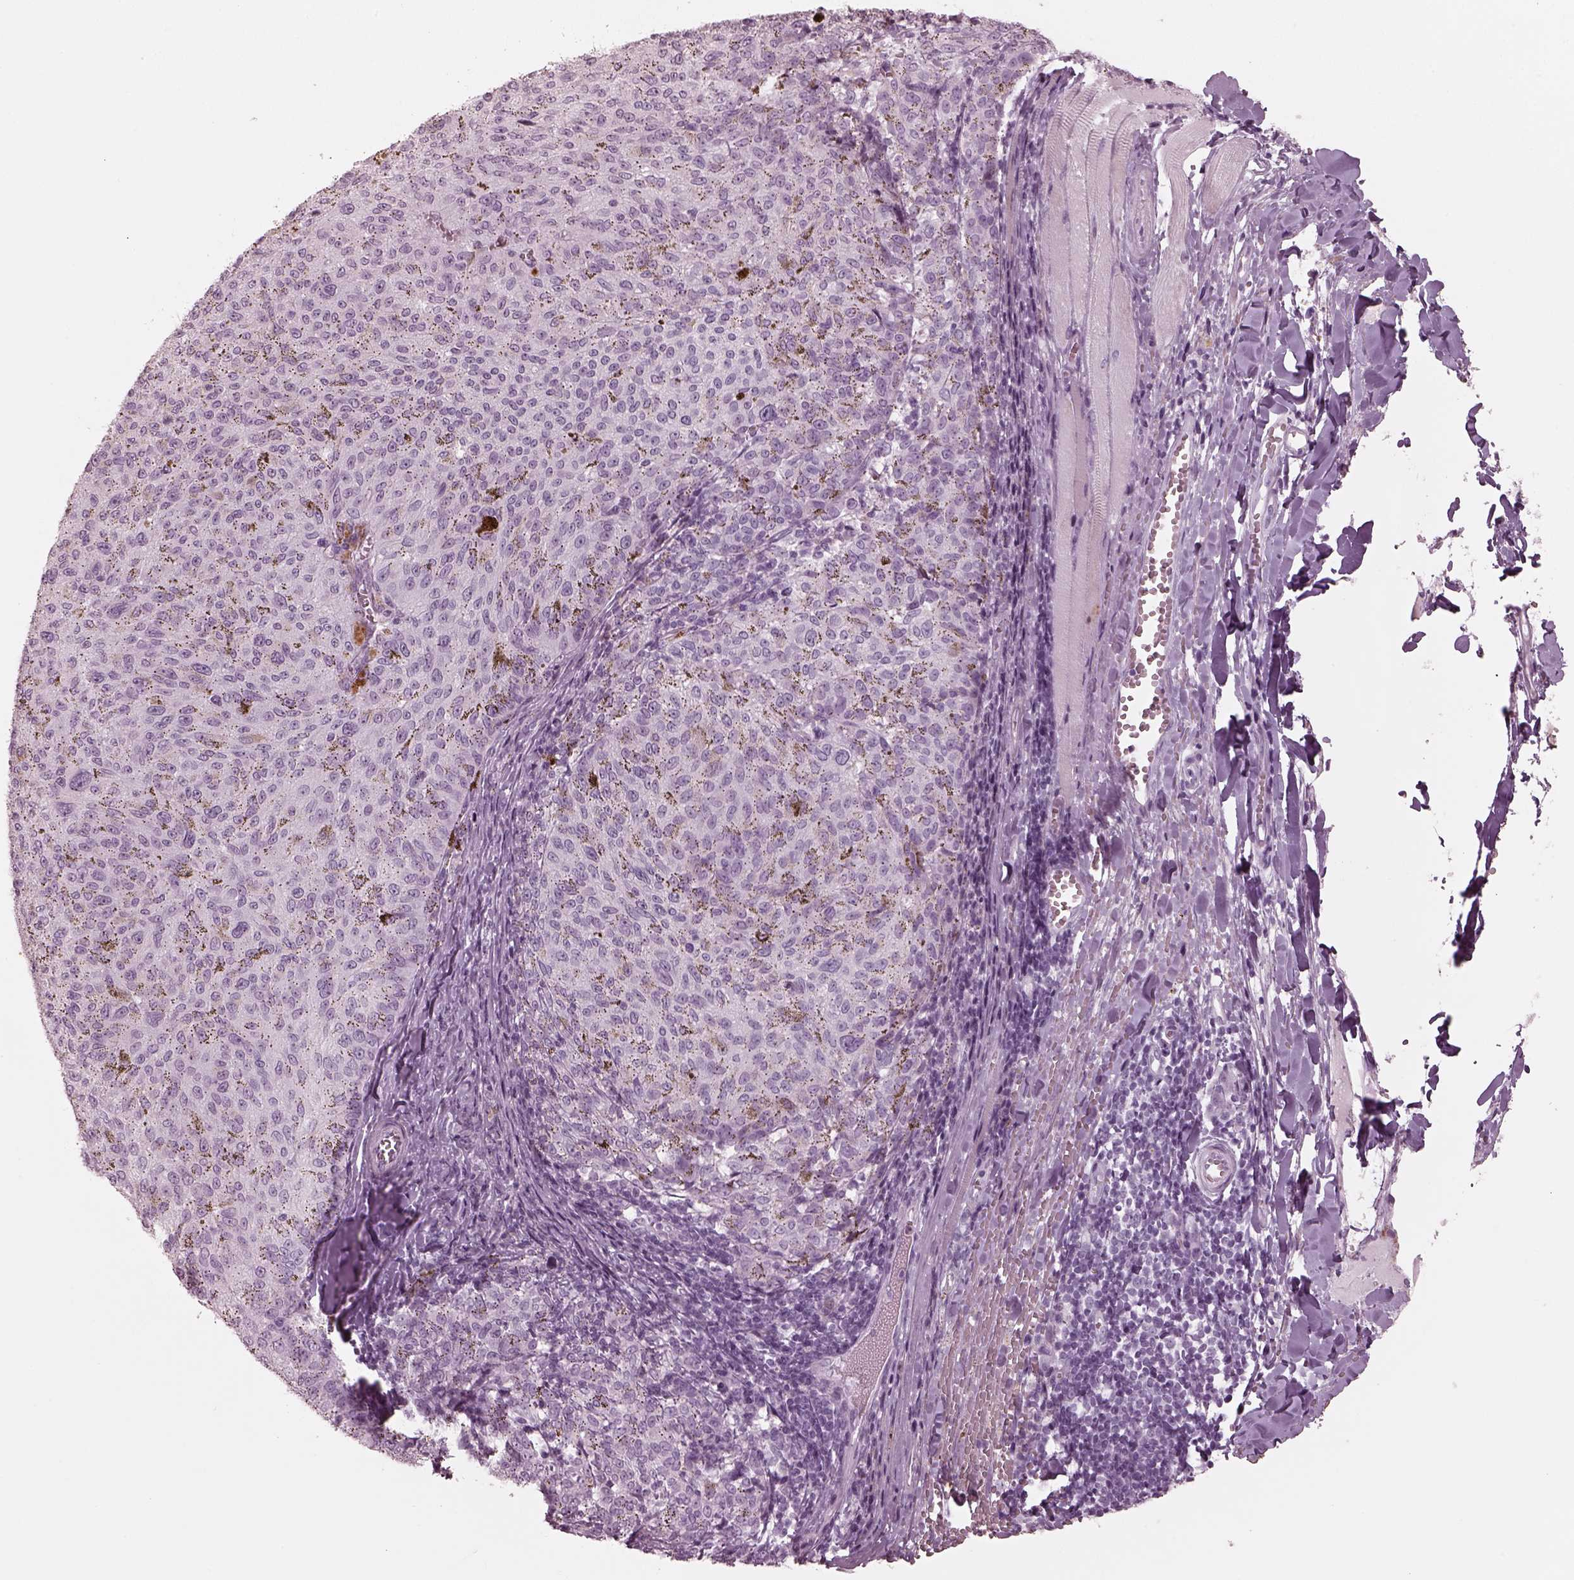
{"staining": {"intensity": "negative", "quantity": "none", "location": "none"}, "tissue": "melanoma", "cell_type": "Tumor cells", "image_type": "cancer", "snomed": [{"axis": "morphology", "description": "Malignant melanoma, NOS"}, {"axis": "topography", "description": "Skin"}], "caption": "Tumor cells are negative for protein expression in human melanoma. (Immunohistochemistry, brightfield microscopy, high magnification).", "gene": "OPN4", "patient": {"sex": "female", "age": 72}}